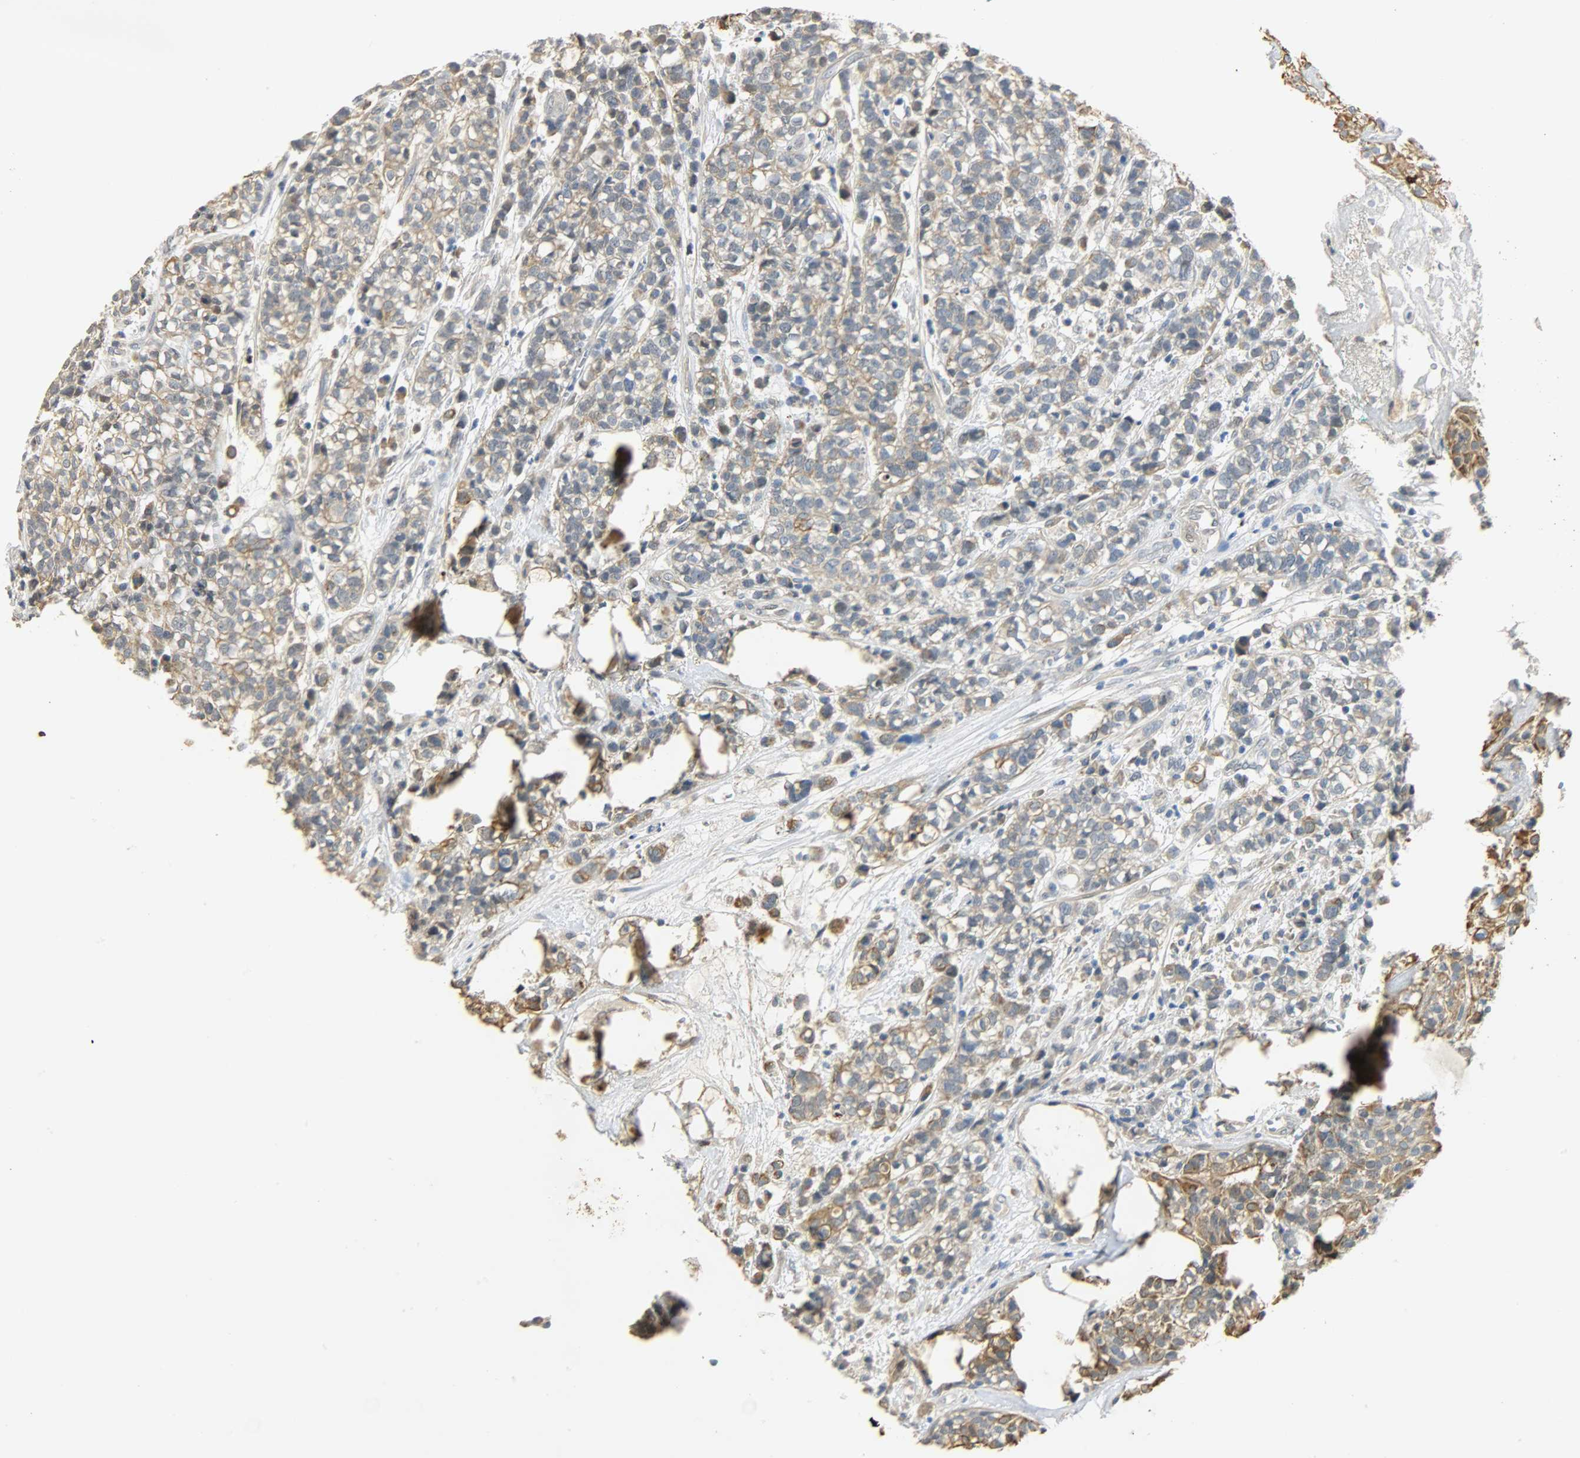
{"staining": {"intensity": "moderate", "quantity": ">75%", "location": "cytoplasmic/membranous"}, "tissue": "head and neck cancer", "cell_type": "Tumor cells", "image_type": "cancer", "snomed": [{"axis": "morphology", "description": "Adenocarcinoma, NOS"}, {"axis": "topography", "description": "Salivary gland"}, {"axis": "topography", "description": "Head-Neck"}], "caption": "Head and neck adenocarcinoma tissue shows moderate cytoplasmic/membranous staining in about >75% of tumor cells, visualized by immunohistochemistry.", "gene": "USP13", "patient": {"sex": "female", "age": 65}}